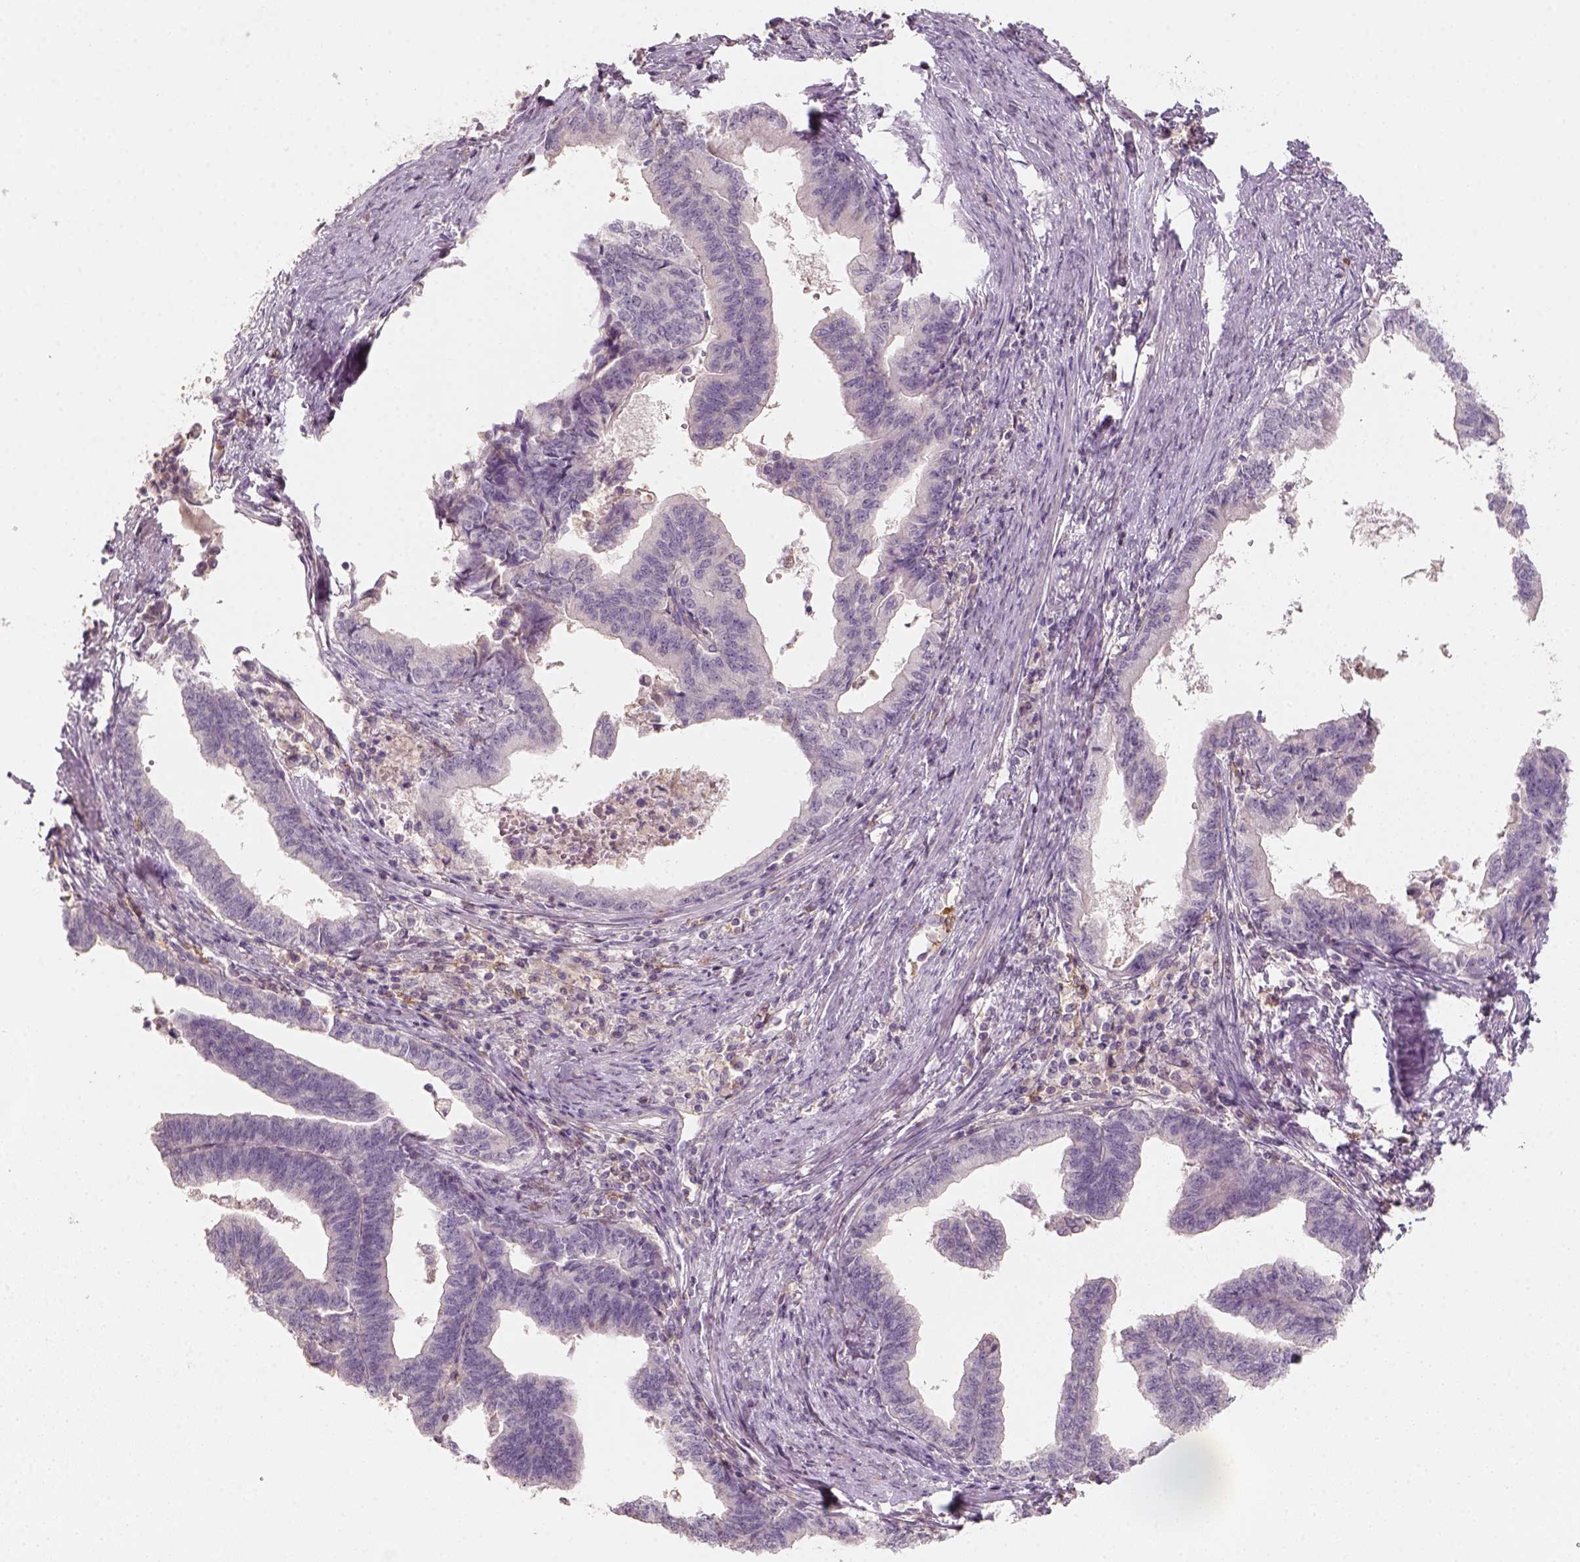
{"staining": {"intensity": "negative", "quantity": "none", "location": "none"}, "tissue": "endometrial cancer", "cell_type": "Tumor cells", "image_type": "cancer", "snomed": [{"axis": "morphology", "description": "Adenocarcinoma, NOS"}, {"axis": "topography", "description": "Endometrium"}], "caption": "The micrograph displays no staining of tumor cells in endometrial cancer (adenocarcinoma).", "gene": "AQP9", "patient": {"sex": "female", "age": 65}}